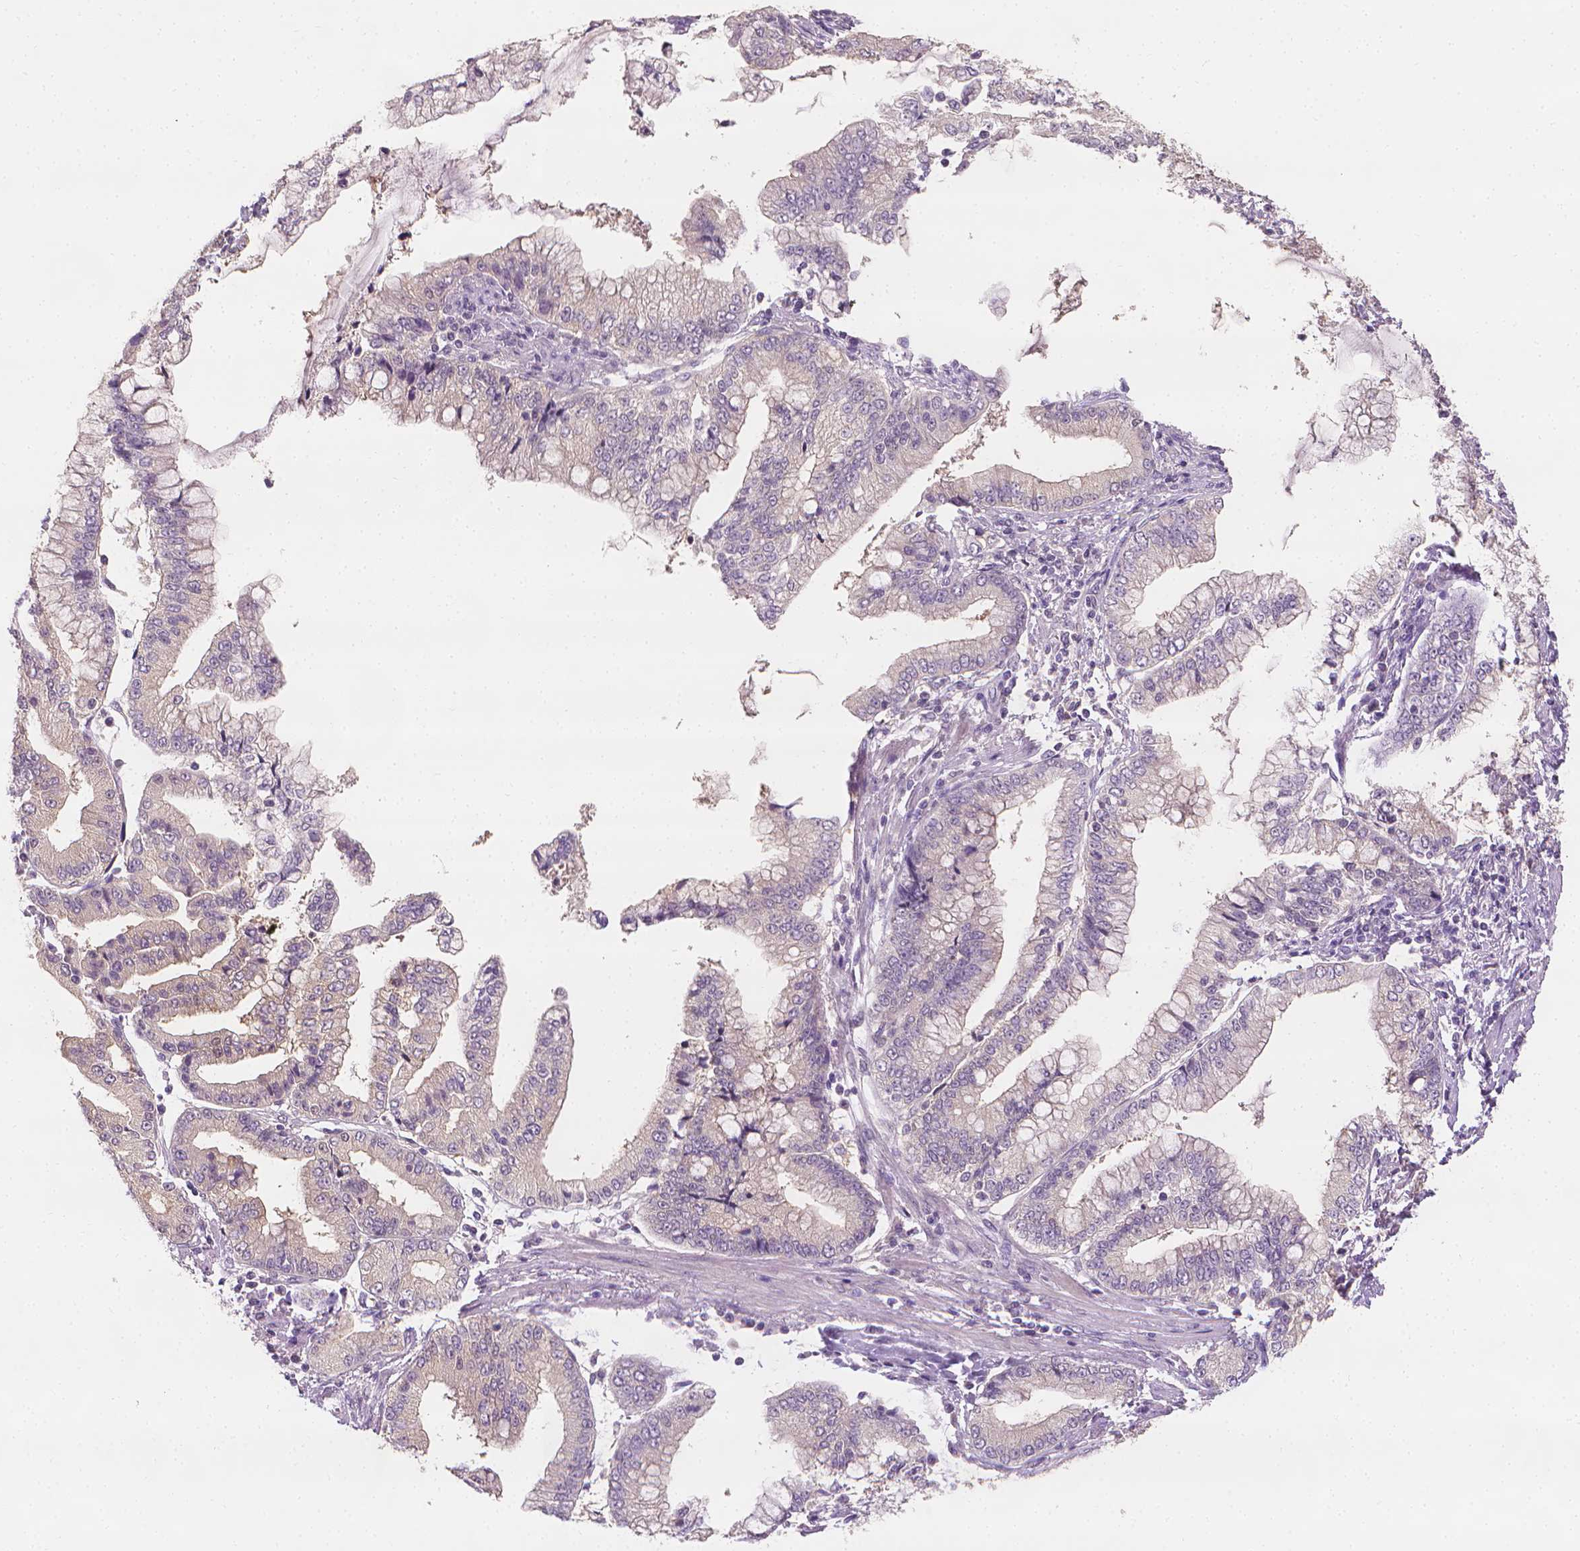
{"staining": {"intensity": "negative", "quantity": "none", "location": "none"}, "tissue": "stomach cancer", "cell_type": "Tumor cells", "image_type": "cancer", "snomed": [{"axis": "morphology", "description": "Adenocarcinoma, NOS"}, {"axis": "topography", "description": "Stomach, upper"}], "caption": "There is no significant expression in tumor cells of stomach adenocarcinoma.", "gene": "FASN", "patient": {"sex": "female", "age": 74}}